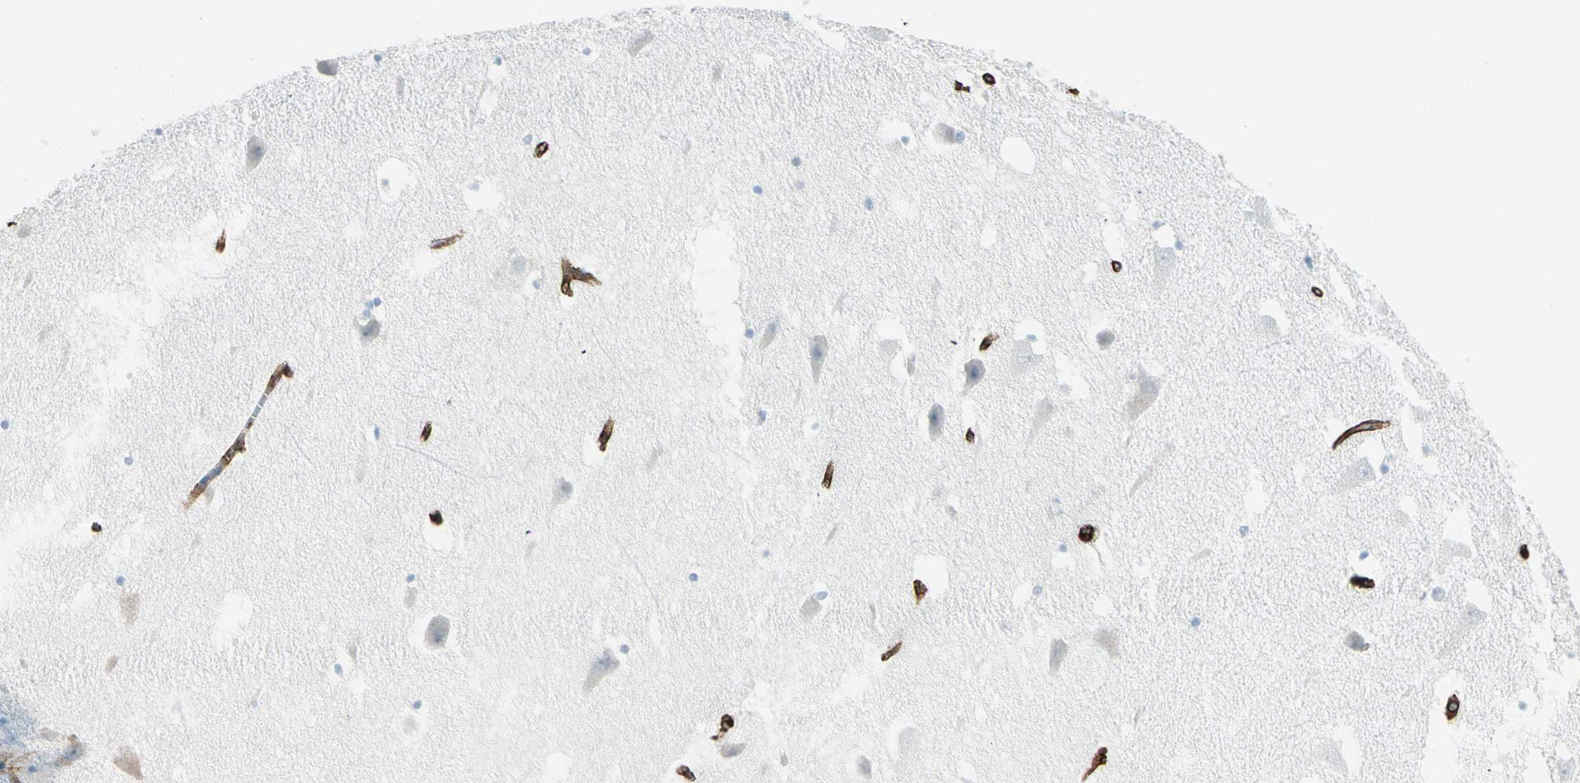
{"staining": {"intensity": "negative", "quantity": "none", "location": "none"}, "tissue": "hippocampus", "cell_type": "Glial cells", "image_type": "normal", "snomed": [{"axis": "morphology", "description": "Normal tissue, NOS"}, {"axis": "topography", "description": "Hippocampus"}], "caption": "The histopathology image displays no significant staining in glial cells of hippocampus.", "gene": "CALD1", "patient": {"sex": "male", "age": 45}}